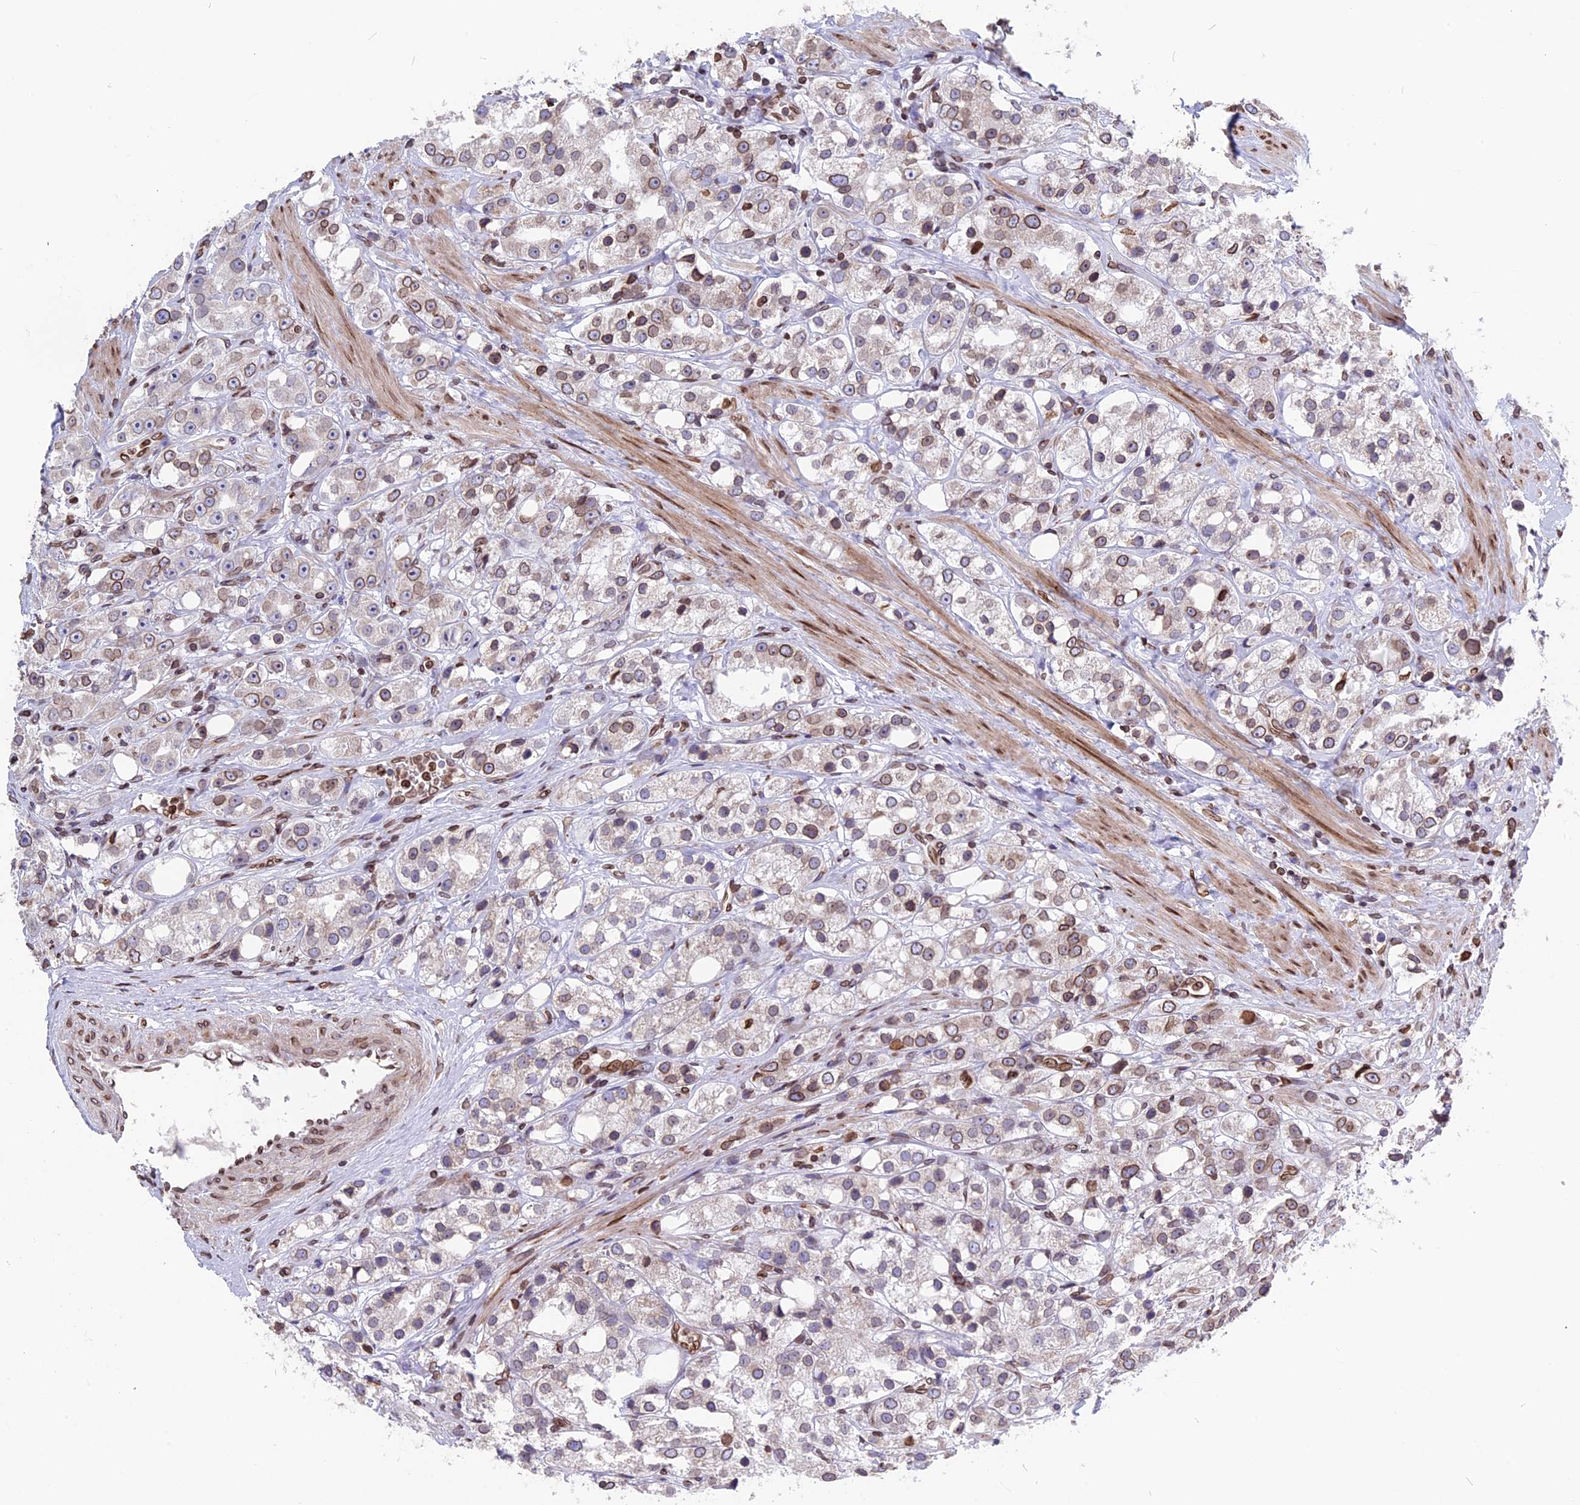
{"staining": {"intensity": "moderate", "quantity": ">75%", "location": "cytoplasmic/membranous,nuclear"}, "tissue": "prostate cancer", "cell_type": "Tumor cells", "image_type": "cancer", "snomed": [{"axis": "morphology", "description": "Adenocarcinoma, NOS"}, {"axis": "topography", "description": "Prostate"}], "caption": "This is an image of immunohistochemistry staining of prostate cancer (adenocarcinoma), which shows moderate staining in the cytoplasmic/membranous and nuclear of tumor cells.", "gene": "PTCHD4", "patient": {"sex": "male", "age": 79}}